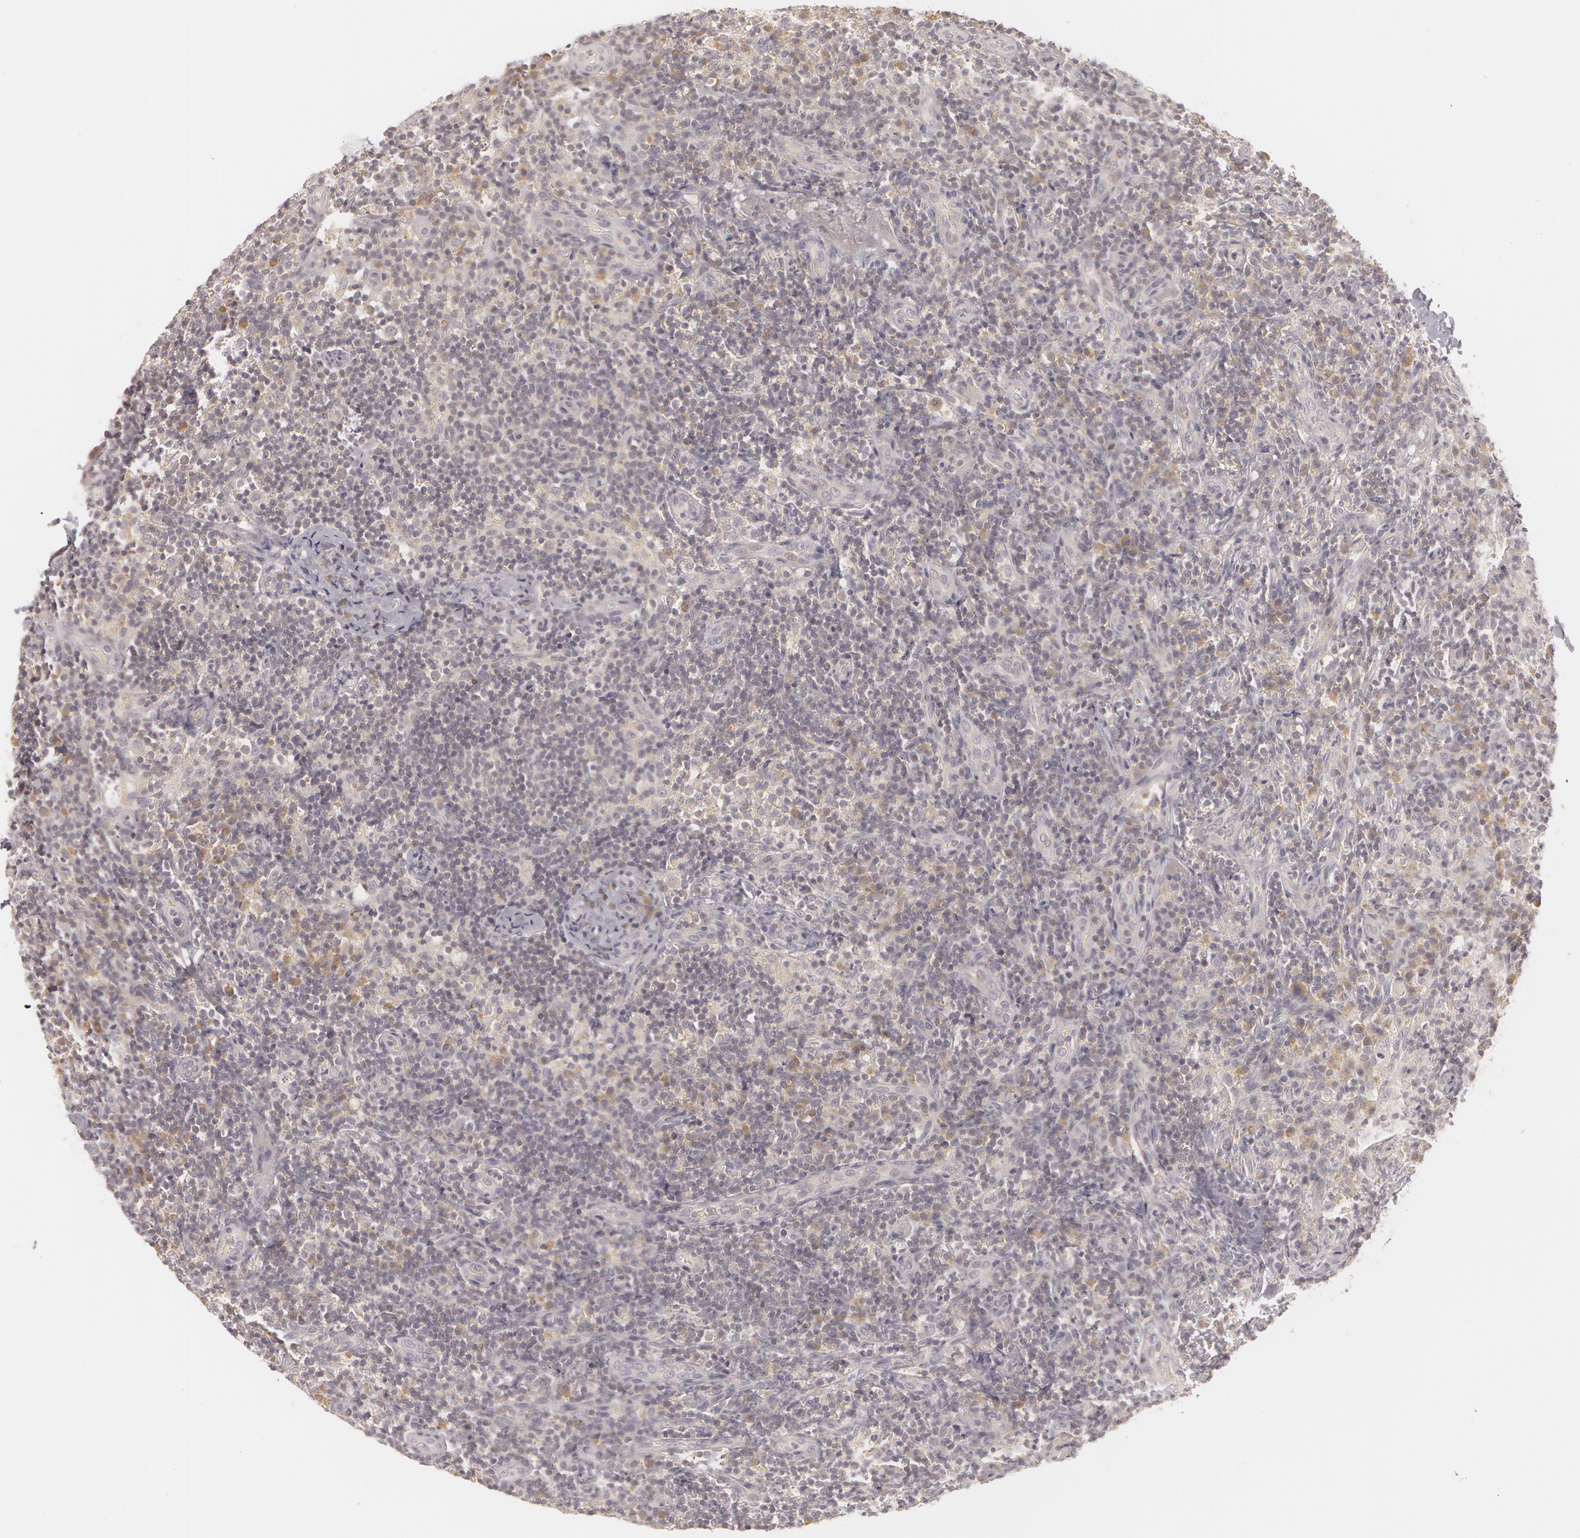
{"staining": {"intensity": "weak", "quantity": "25%-75%", "location": "cytoplasmic/membranous"}, "tissue": "lymph node", "cell_type": "Germinal center cells", "image_type": "normal", "snomed": [{"axis": "morphology", "description": "Normal tissue, NOS"}, {"axis": "morphology", "description": "Inflammation, NOS"}, {"axis": "topography", "description": "Lymph node"}], "caption": "The micrograph exhibits a brown stain indicating the presence of a protein in the cytoplasmic/membranous of germinal center cells in lymph node. (IHC, brightfield microscopy, high magnification).", "gene": "RALGAPA1", "patient": {"sex": "male", "age": 46}}